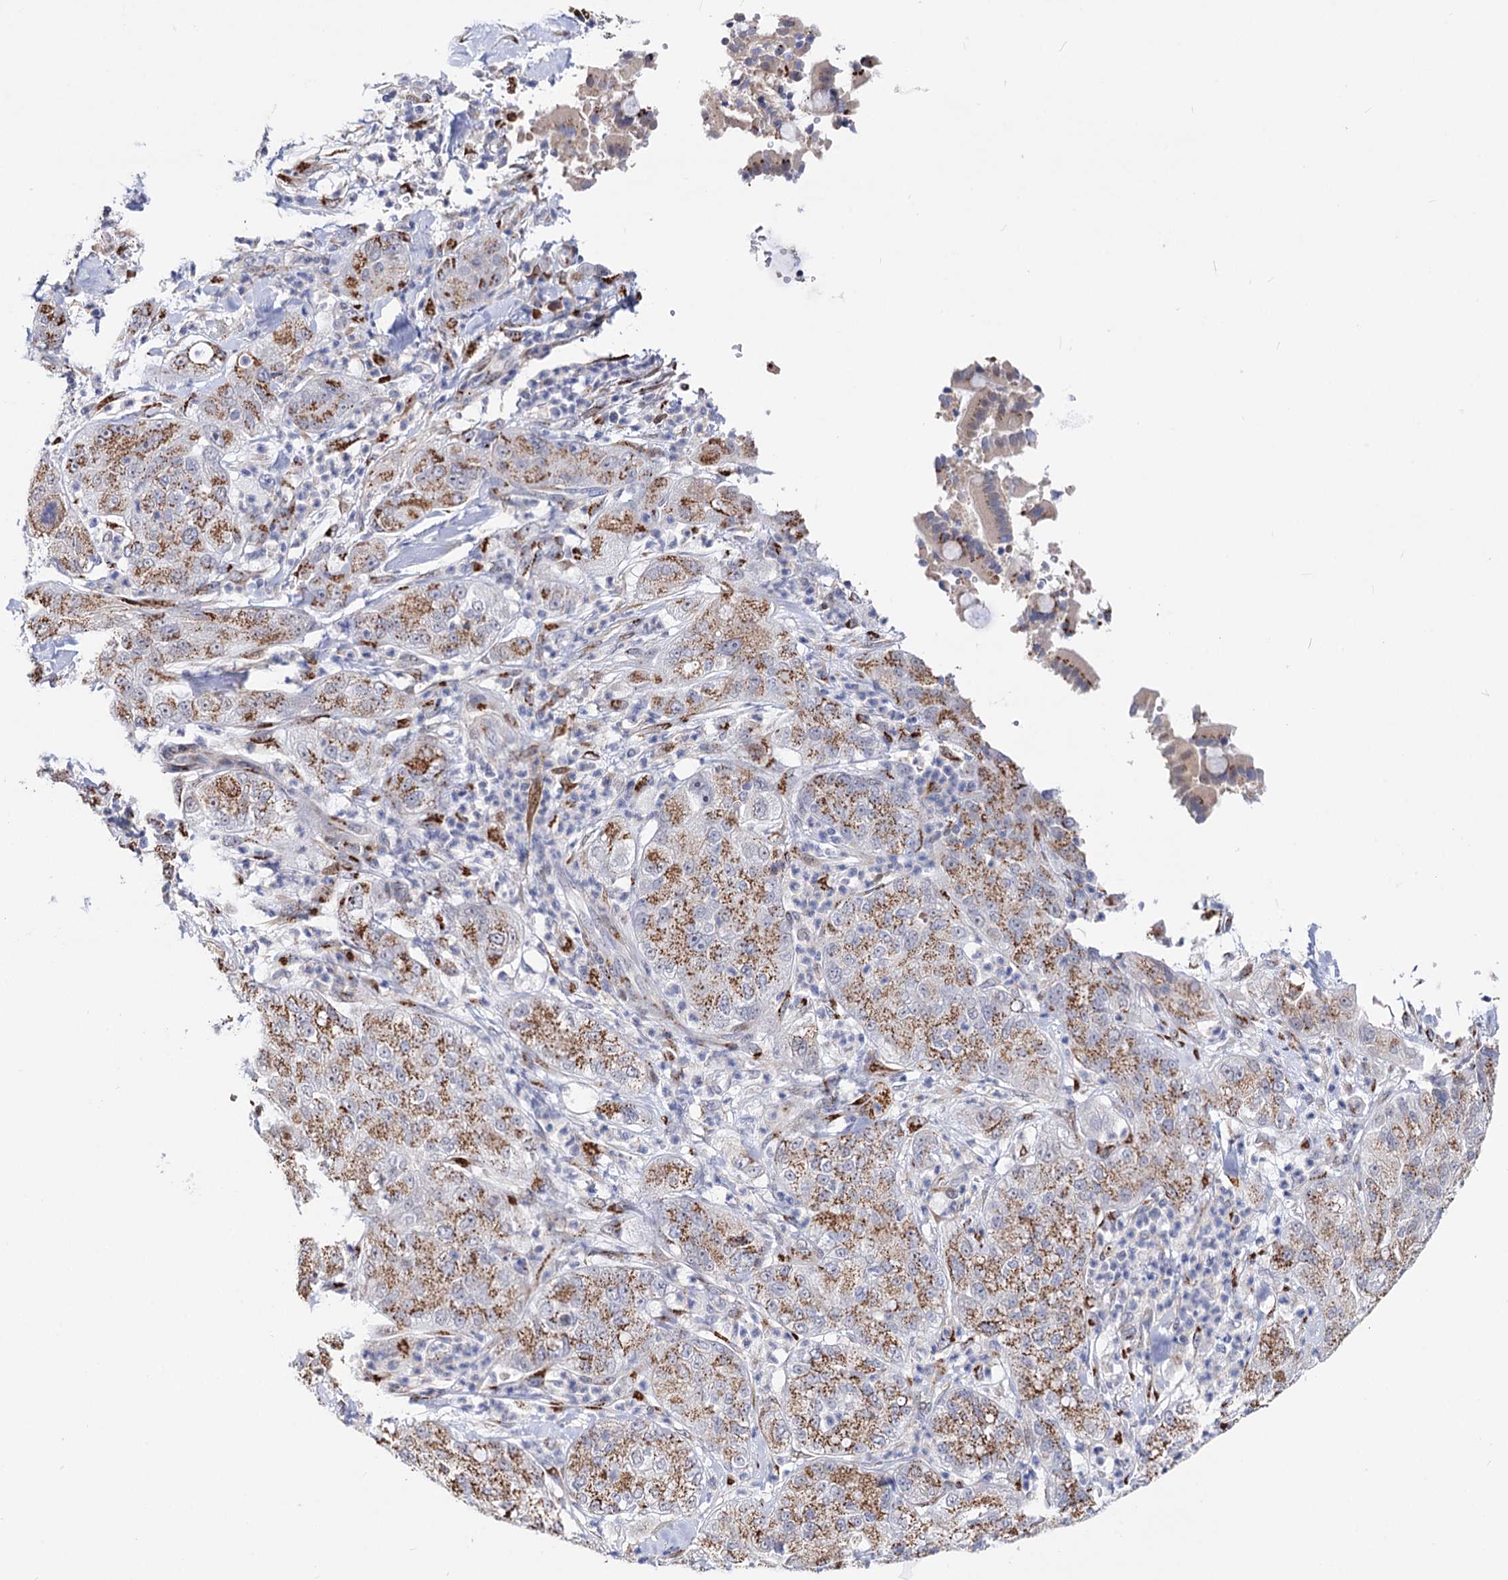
{"staining": {"intensity": "moderate", "quantity": ">75%", "location": "cytoplasmic/membranous"}, "tissue": "pancreatic cancer", "cell_type": "Tumor cells", "image_type": "cancer", "snomed": [{"axis": "morphology", "description": "Adenocarcinoma, NOS"}, {"axis": "topography", "description": "Pancreas"}], "caption": "Tumor cells show moderate cytoplasmic/membranous staining in about >75% of cells in pancreatic cancer.", "gene": "C11orf96", "patient": {"sex": "female", "age": 78}}